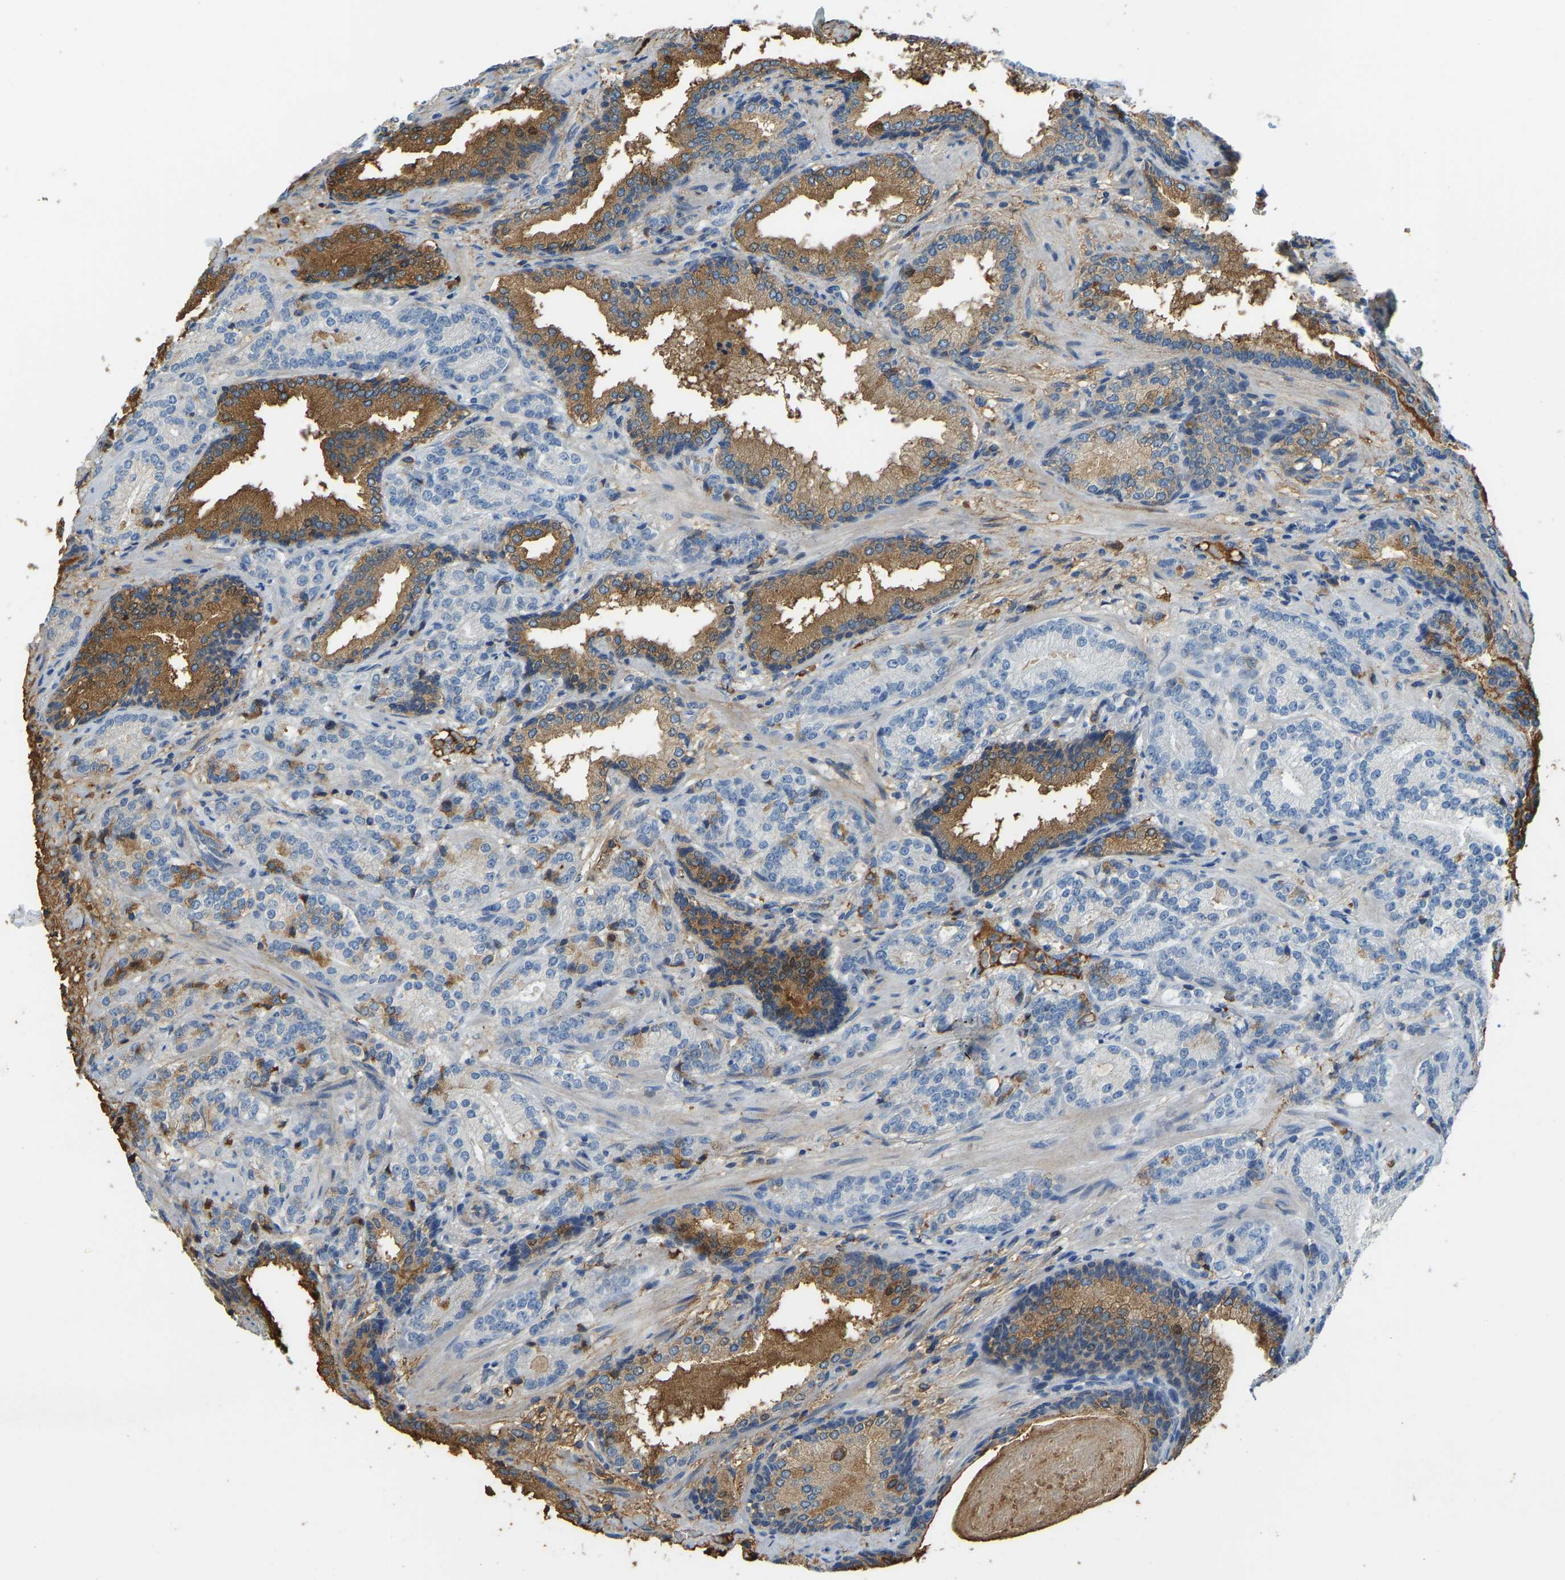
{"staining": {"intensity": "negative", "quantity": "none", "location": "none"}, "tissue": "prostate cancer", "cell_type": "Tumor cells", "image_type": "cancer", "snomed": [{"axis": "morphology", "description": "Adenocarcinoma, High grade"}, {"axis": "topography", "description": "Prostate"}], "caption": "Photomicrograph shows no significant protein staining in tumor cells of adenocarcinoma (high-grade) (prostate). The staining was performed using DAB (3,3'-diaminobenzidine) to visualize the protein expression in brown, while the nuclei were stained in blue with hematoxylin (Magnification: 20x).", "gene": "THBS4", "patient": {"sex": "male", "age": 61}}